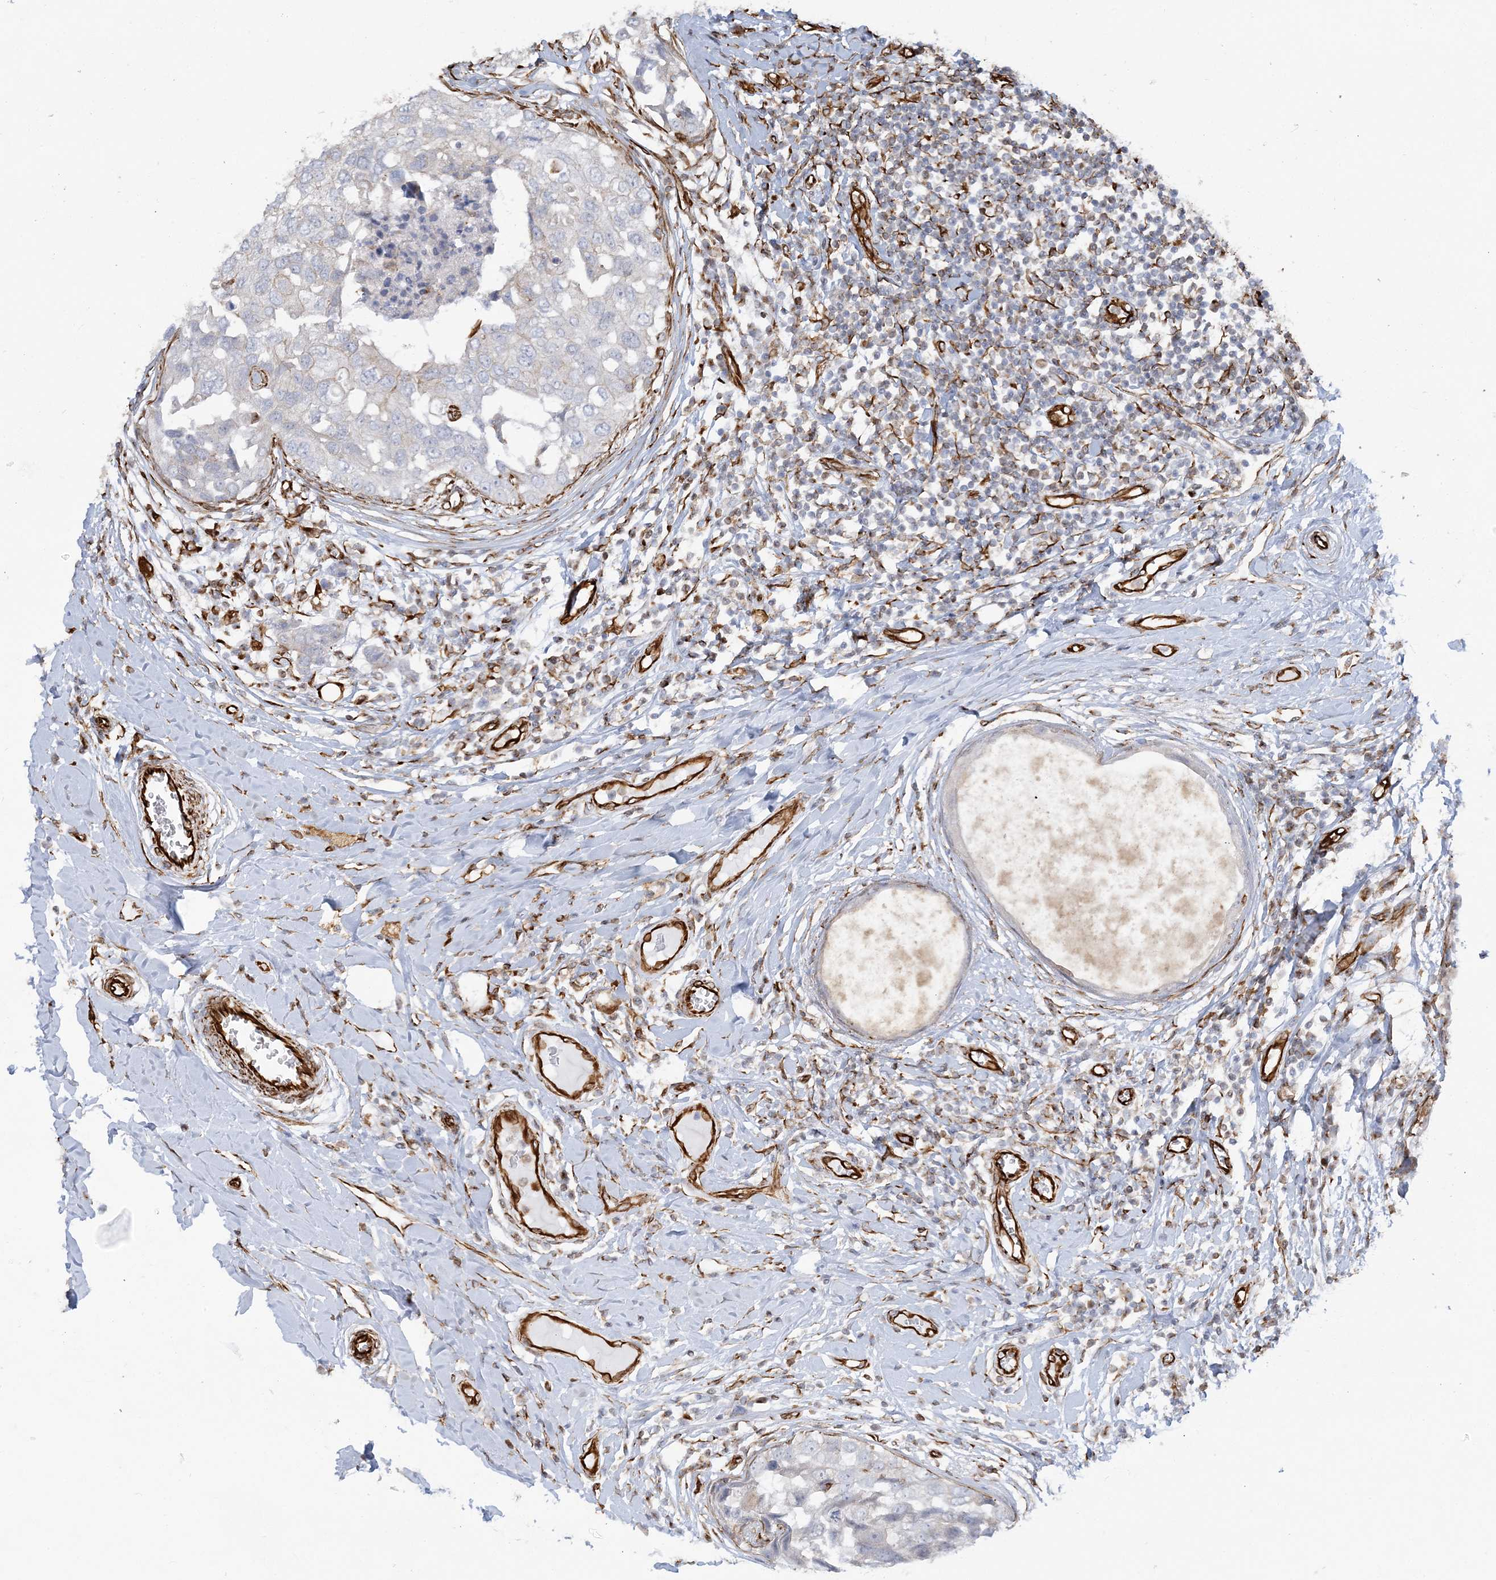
{"staining": {"intensity": "negative", "quantity": "none", "location": "none"}, "tissue": "breast cancer", "cell_type": "Tumor cells", "image_type": "cancer", "snomed": [{"axis": "morphology", "description": "Duct carcinoma"}, {"axis": "topography", "description": "Breast"}], "caption": "Human breast cancer stained for a protein using immunohistochemistry demonstrates no staining in tumor cells.", "gene": "SCLT1", "patient": {"sex": "female", "age": 27}}